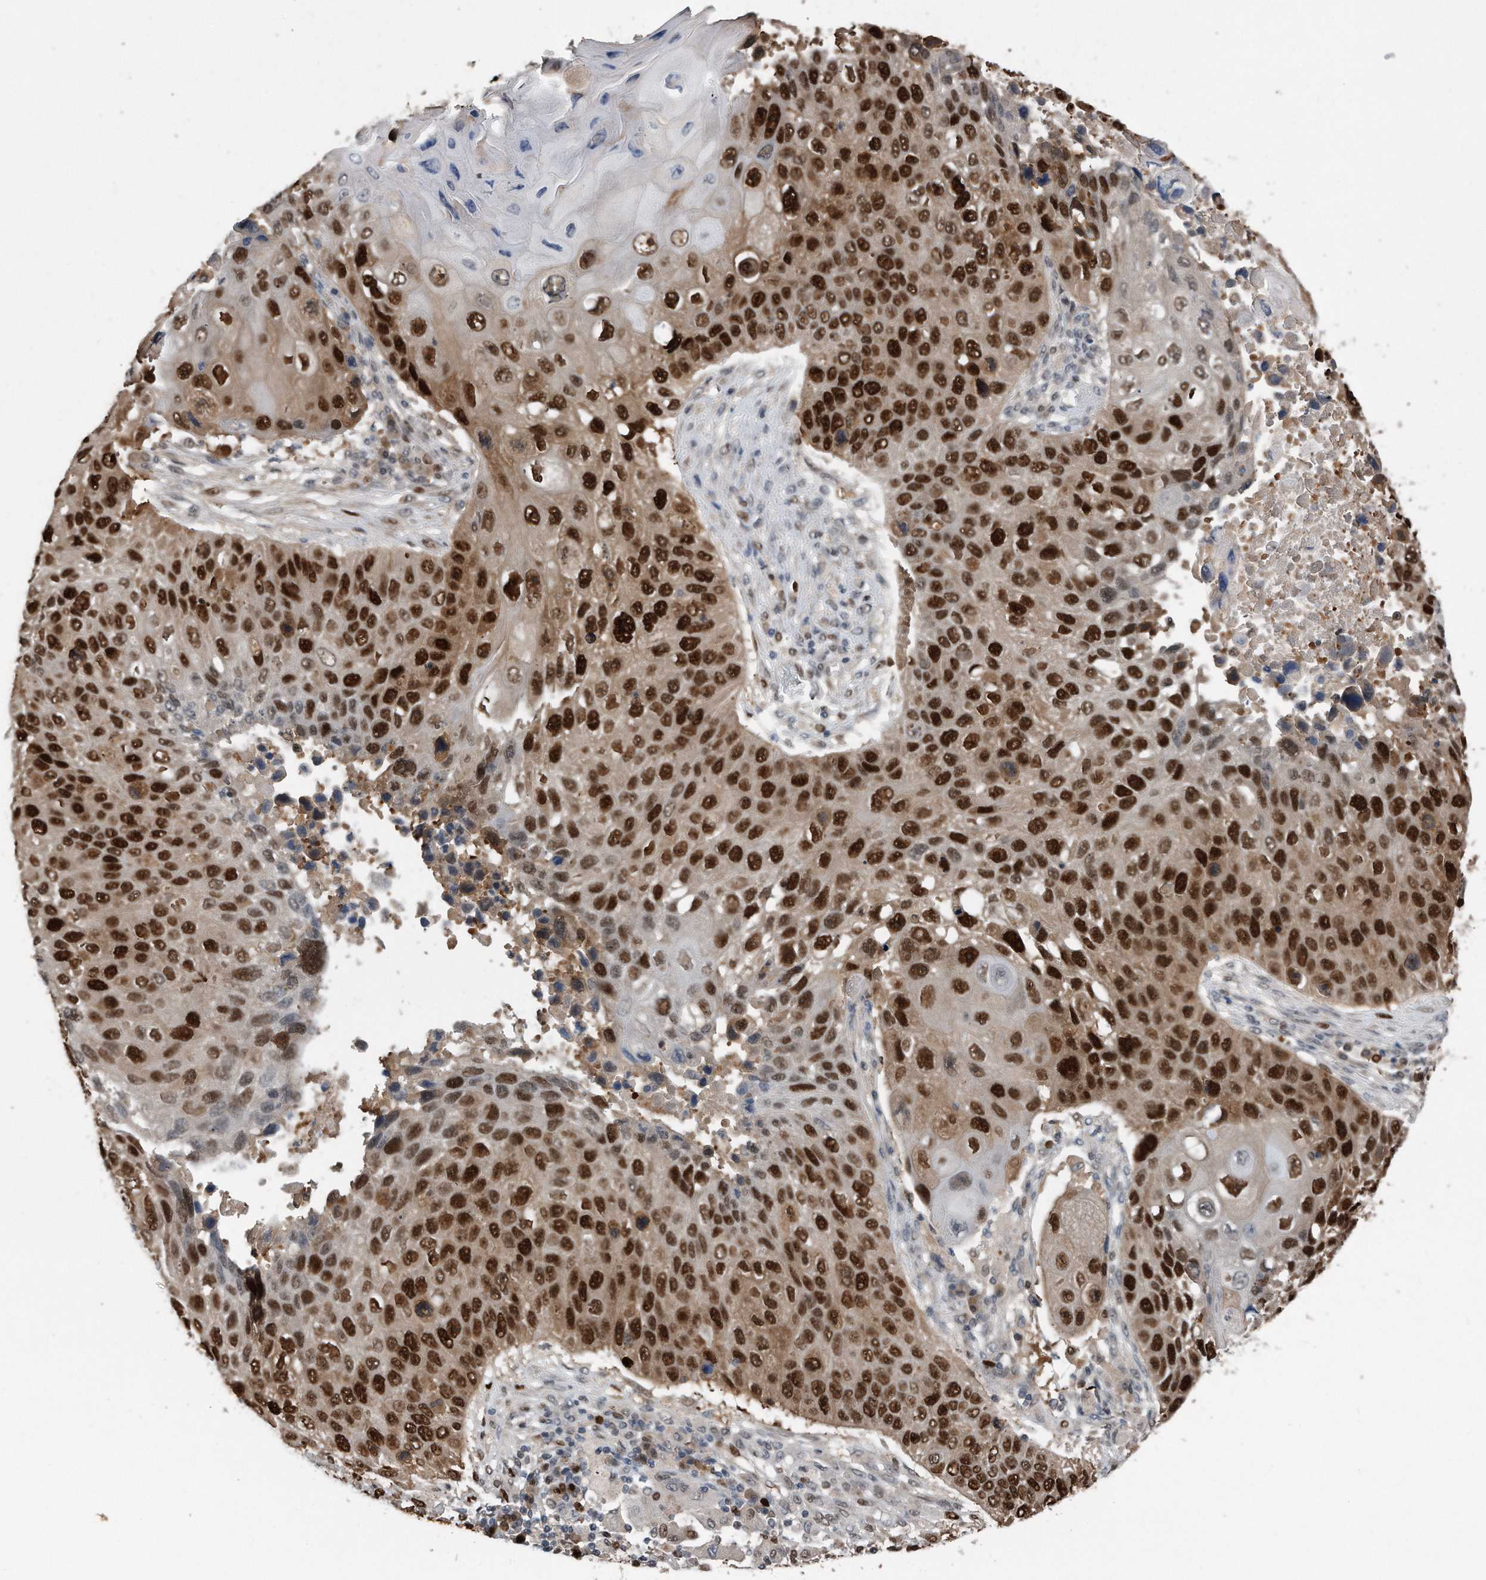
{"staining": {"intensity": "strong", "quantity": ">75%", "location": "nuclear"}, "tissue": "lung cancer", "cell_type": "Tumor cells", "image_type": "cancer", "snomed": [{"axis": "morphology", "description": "Squamous cell carcinoma, NOS"}, {"axis": "topography", "description": "Lung"}], "caption": "Lung cancer (squamous cell carcinoma) stained for a protein (brown) shows strong nuclear positive expression in approximately >75% of tumor cells.", "gene": "PCNA", "patient": {"sex": "male", "age": 61}}